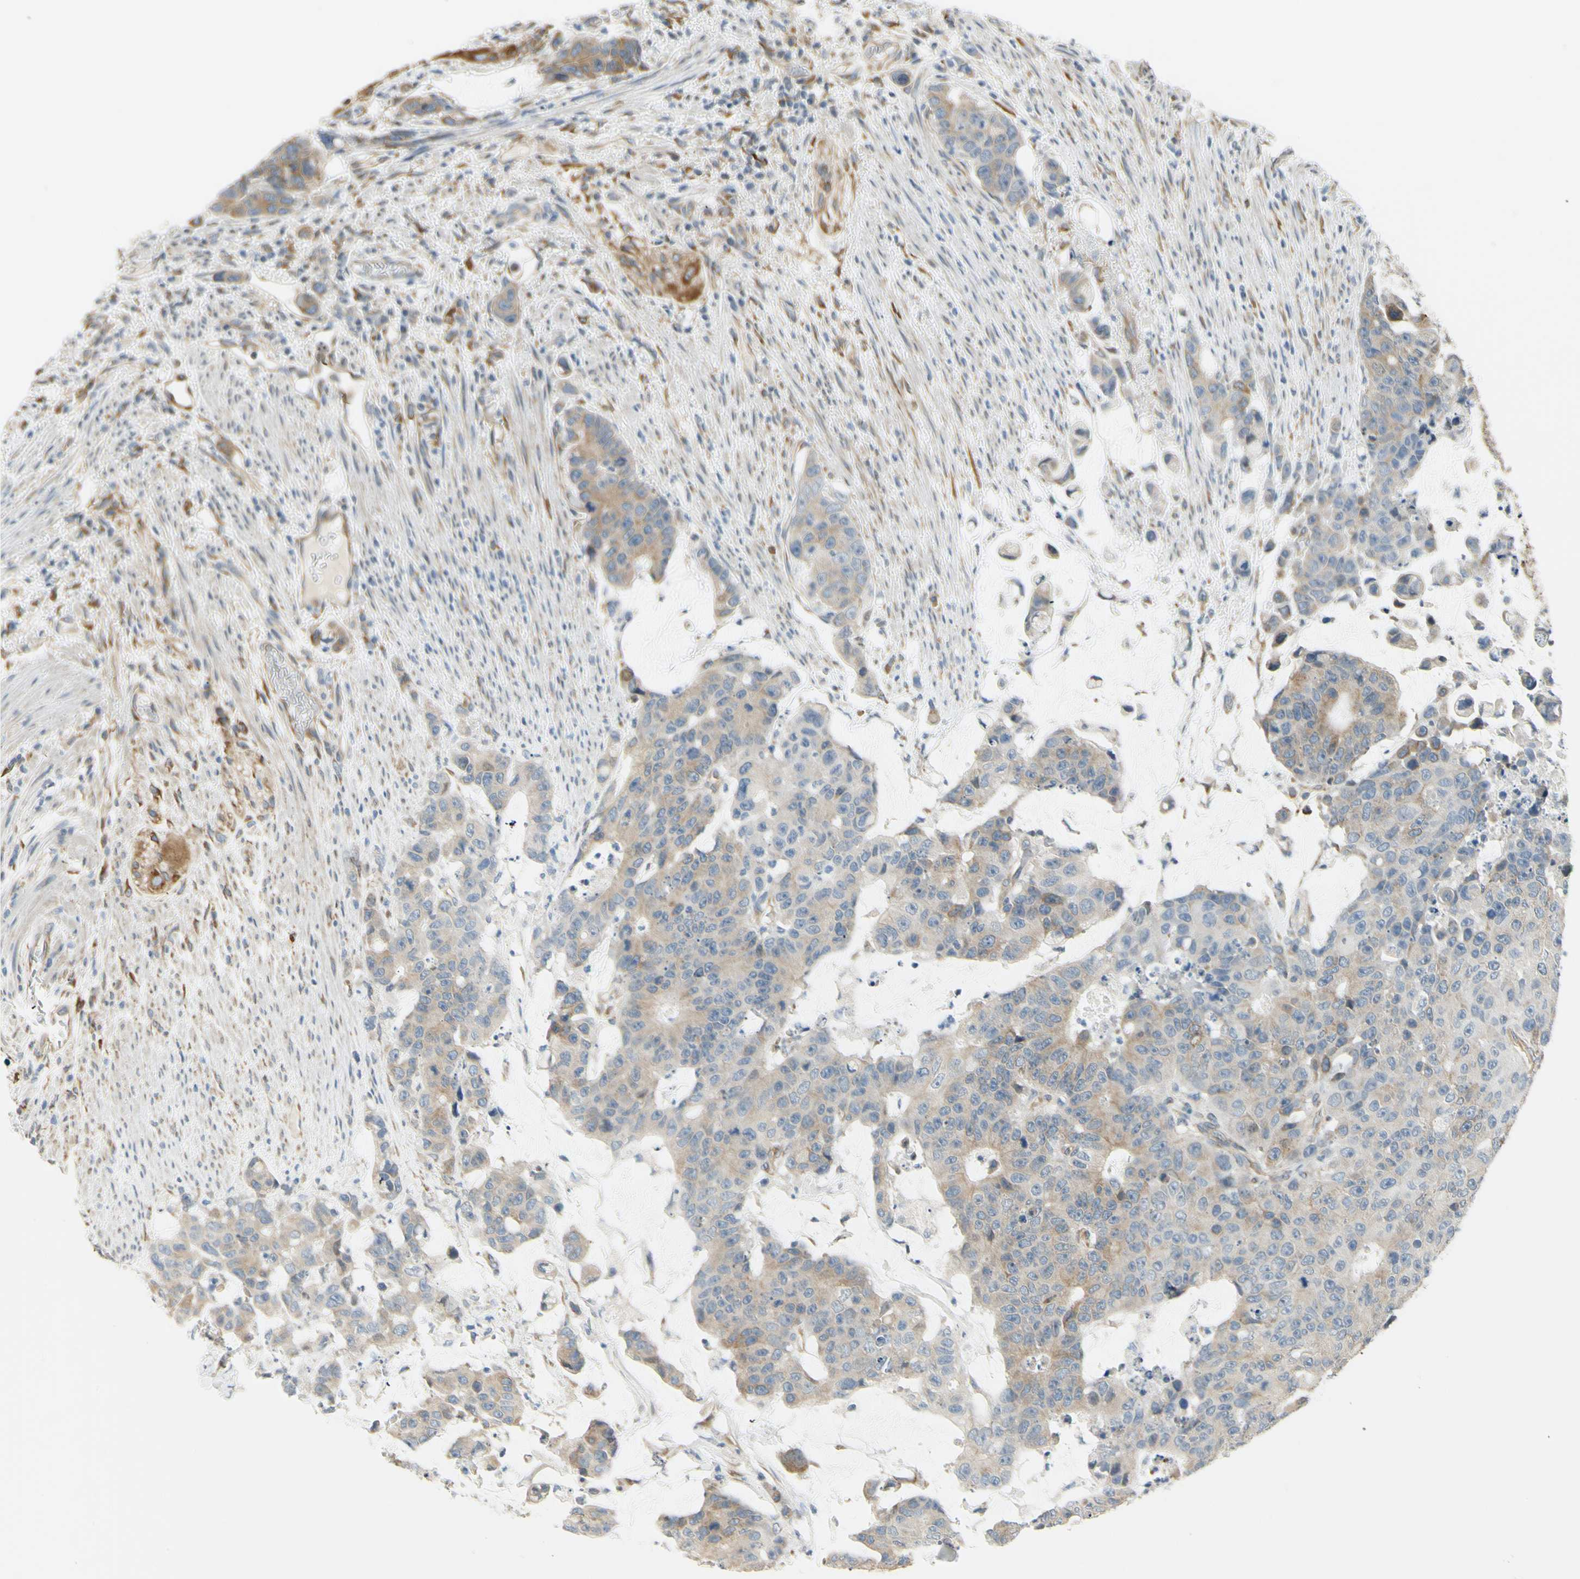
{"staining": {"intensity": "weak", "quantity": ">75%", "location": "cytoplasmic/membranous"}, "tissue": "colorectal cancer", "cell_type": "Tumor cells", "image_type": "cancer", "snomed": [{"axis": "morphology", "description": "Adenocarcinoma, NOS"}, {"axis": "topography", "description": "Colon"}], "caption": "Colorectal cancer stained for a protein shows weak cytoplasmic/membranous positivity in tumor cells. Nuclei are stained in blue.", "gene": "IGDCC4", "patient": {"sex": "female", "age": 86}}